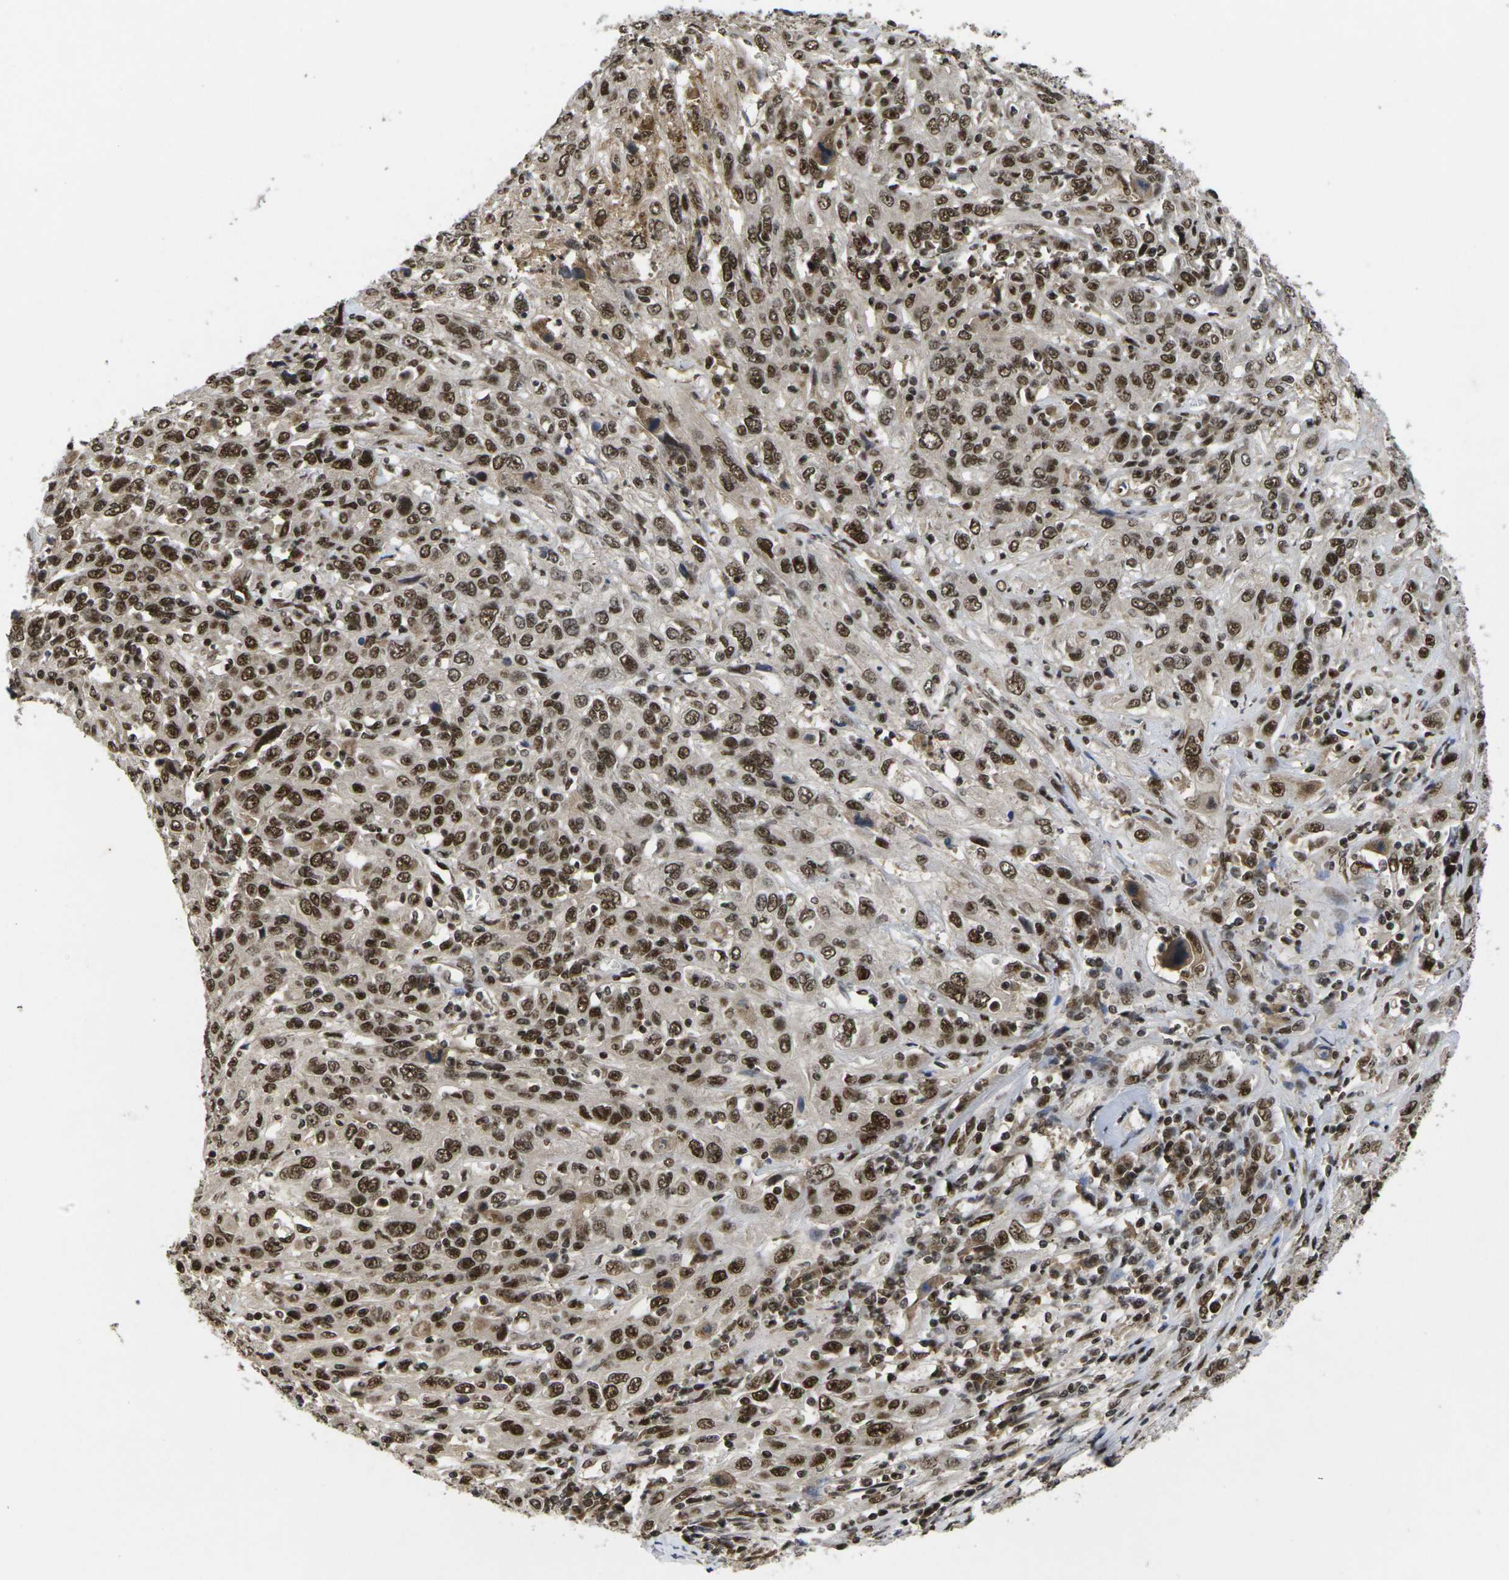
{"staining": {"intensity": "strong", "quantity": ">75%", "location": "nuclear"}, "tissue": "cervical cancer", "cell_type": "Tumor cells", "image_type": "cancer", "snomed": [{"axis": "morphology", "description": "Squamous cell carcinoma, NOS"}, {"axis": "topography", "description": "Cervix"}], "caption": "Cervical cancer tissue shows strong nuclear staining in about >75% of tumor cells, visualized by immunohistochemistry.", "gene": "GTF2E1", "patient": {"sex": "female", "age": 46}}